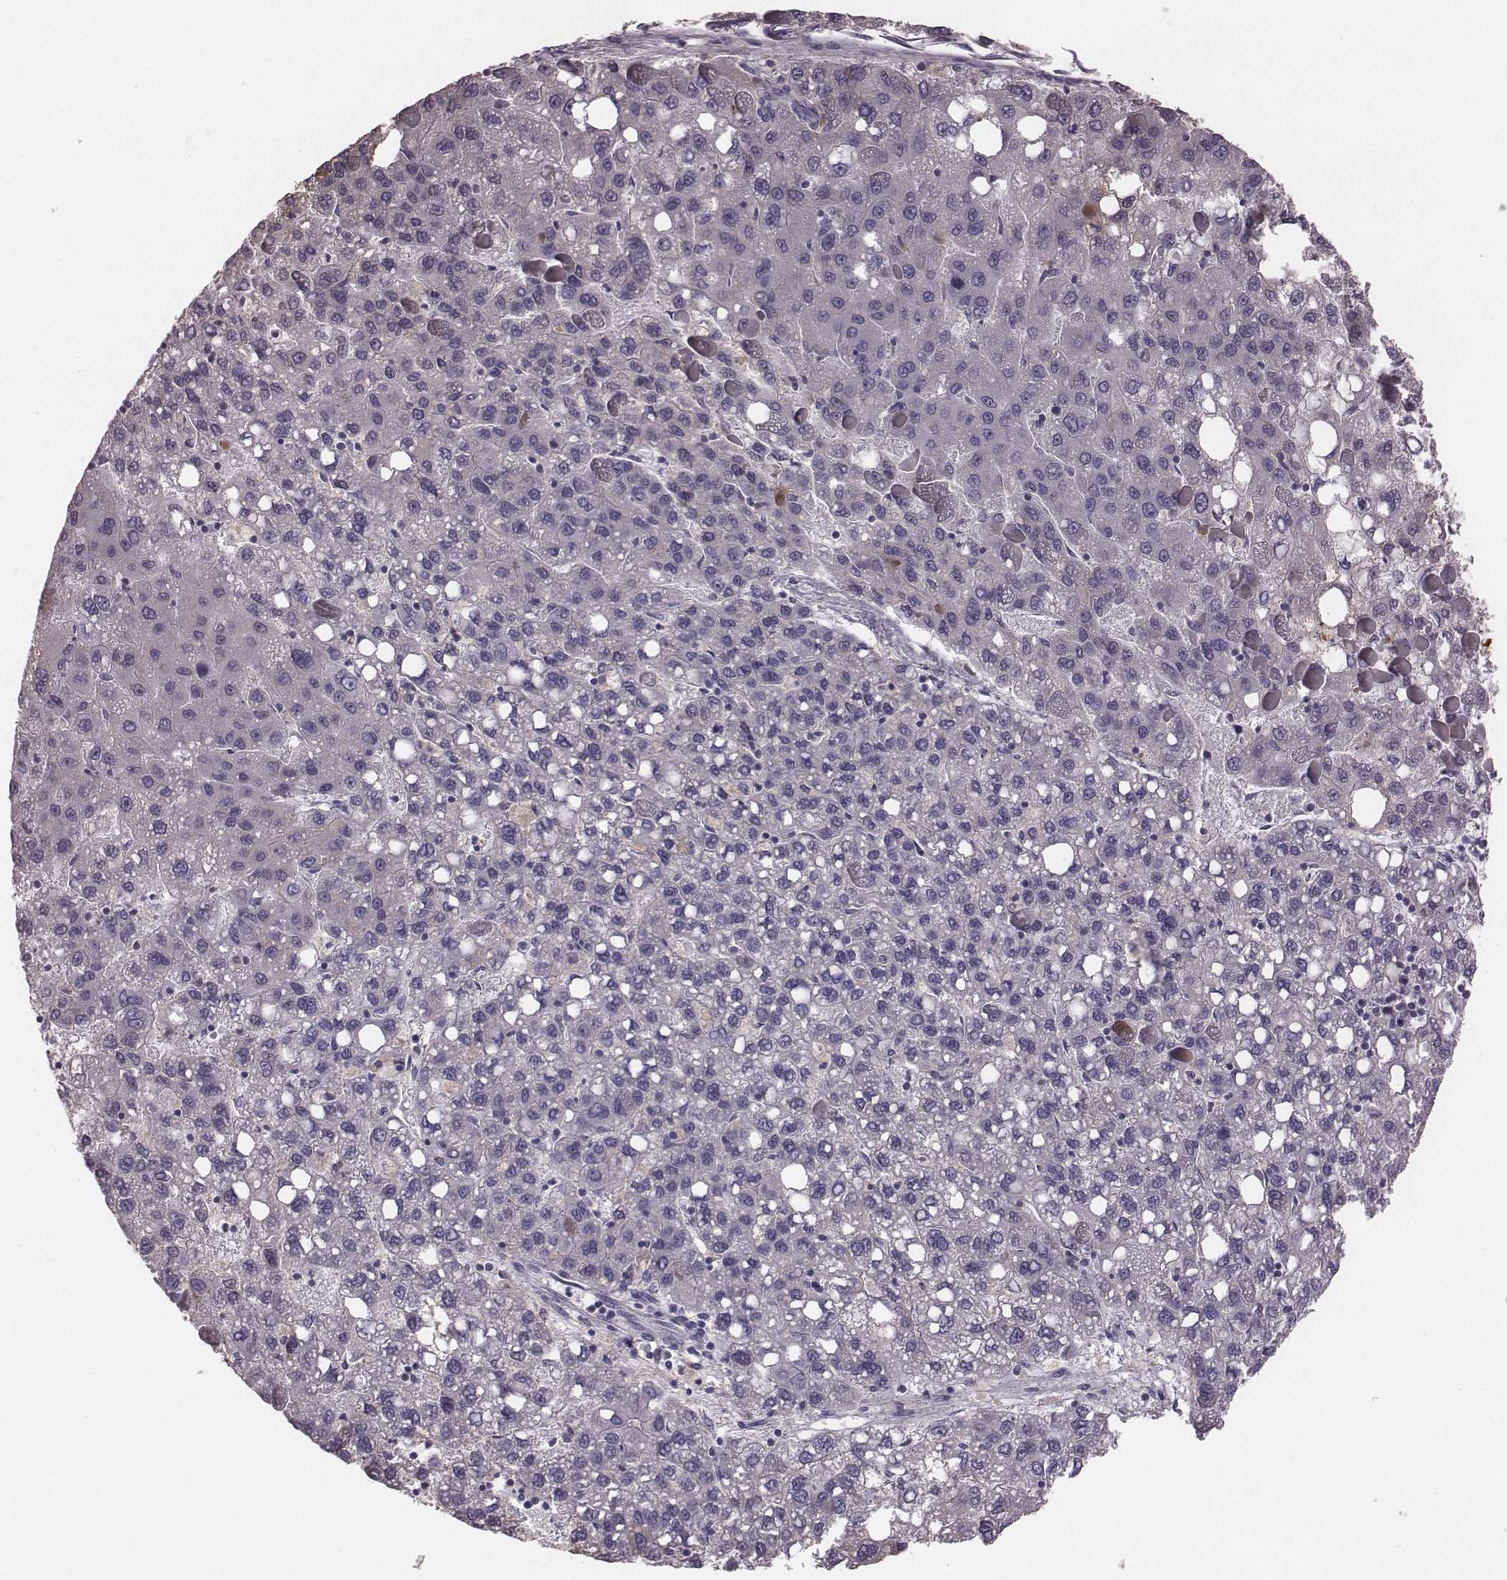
{"staining": {"intensity": "negative", "quantity": "none", "location": "none"}, "tissue": "liver cancer", "cell_type": "Tumor cells", "image_type": "cancer", "snomed": [{"axis": "morphology", "description": "Carcinoma, Hepatocellular, NOS"}, {"axis": "topography", "description": "Liver"}], "caption": "IHC photomicrograph of neoplastic tissue: human liver hepatocellular carcinoma stained with DAB (3,3'-diaminobenzidine) exhibits no significant protein positivity in tumor cells. (DAB immunohistochemistry visualized using brightfield microscopy, high magnification).", "gene": "SMIM24", "patient": {"sex": "female", "age": 82}}